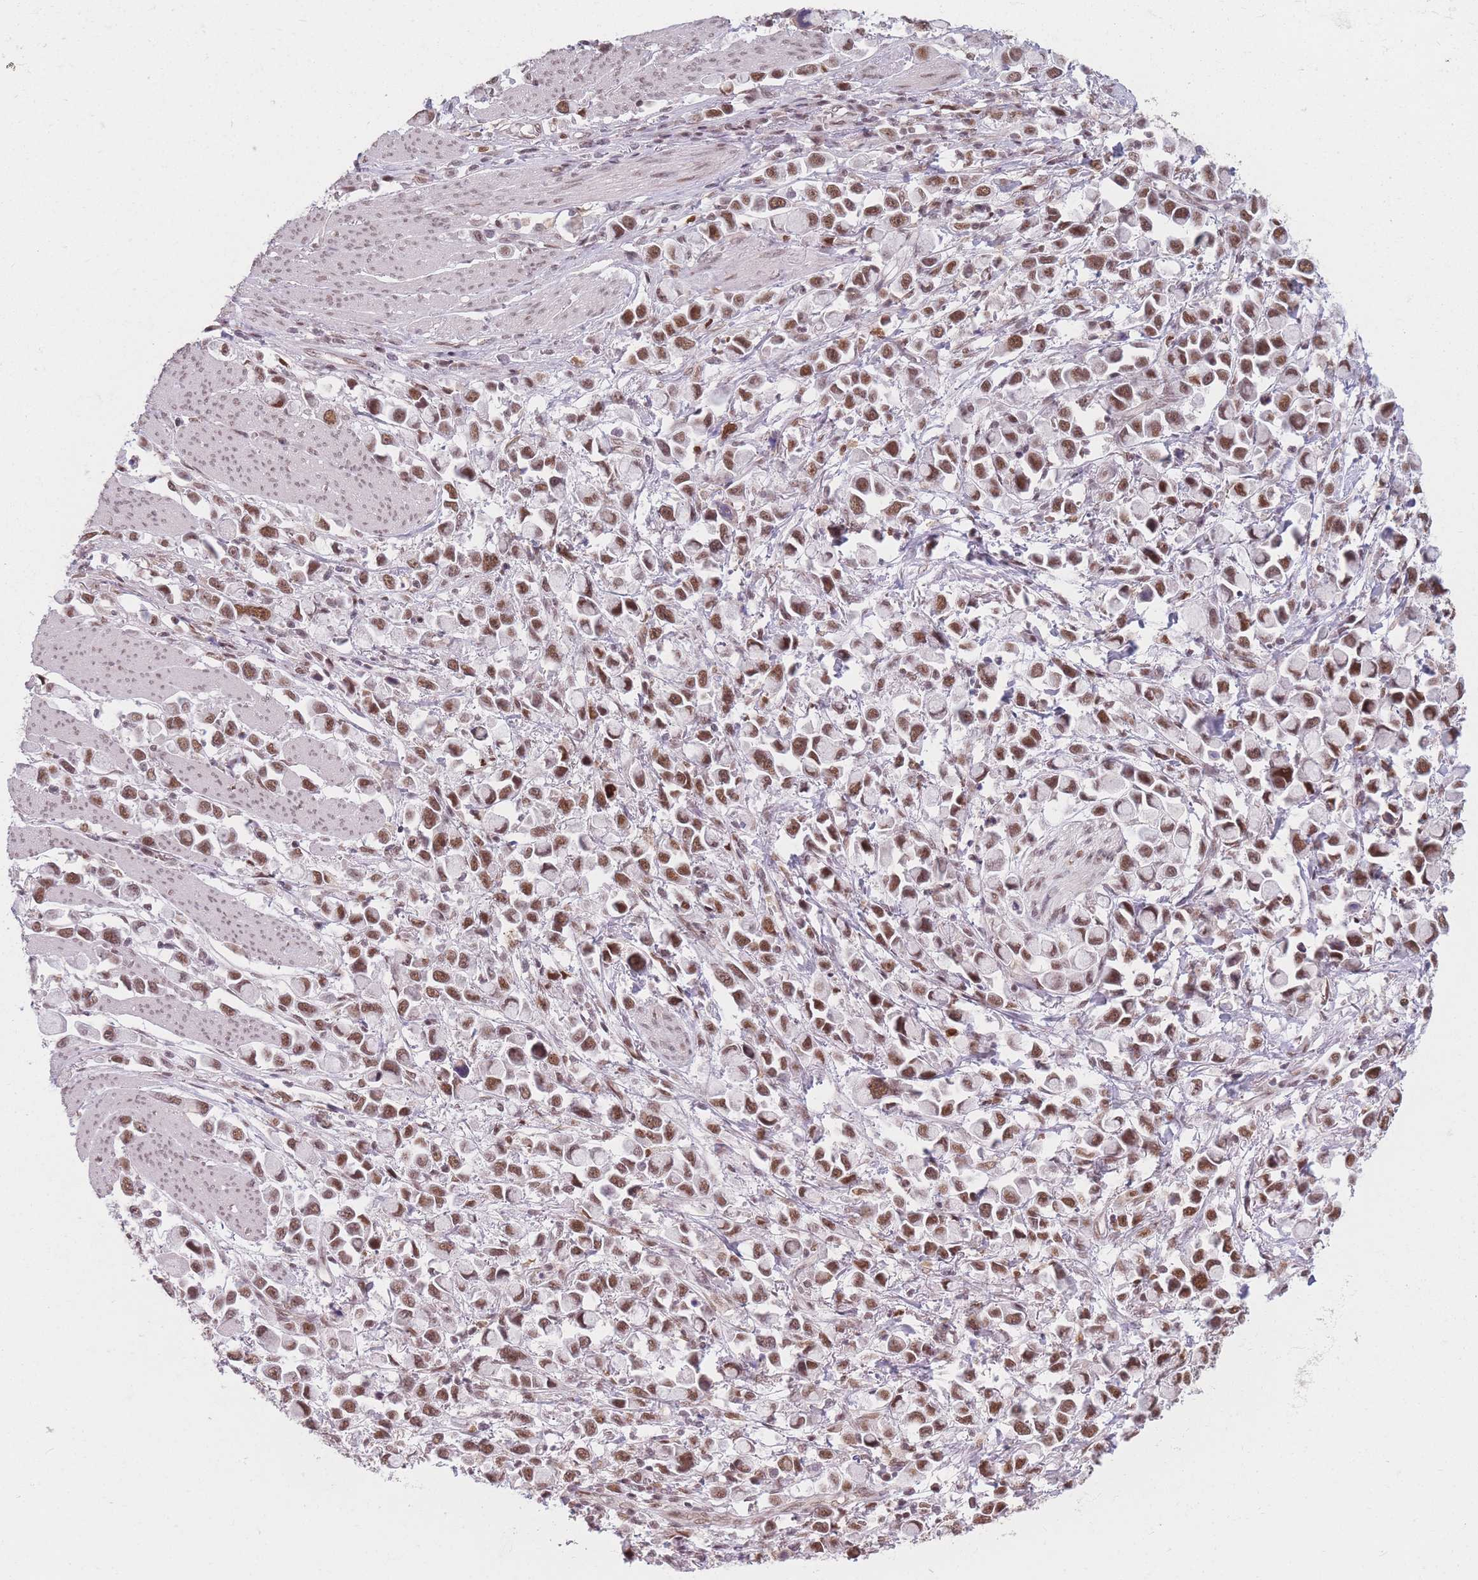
{"staining": {"intensity": "moderate", "quantity": ">75%", "location": "nuclear"}, "tissue": "stomach cancer", "cell_type": "Tumor cells", "image_type": "cancer", "snomed": [{"axis": "morphology", "description": "Adenocarcinoma, NOS"}, {"axis": "topography", "description": "Stomach"}], "caption": "Immunohistochemical staining of human stomach cancer (adenocarcinoma) displays medium levels of moderate nuclear positivity in about >75% of tumor cells.", "gene": "SUPT6H", "patient": {"sex": "female", "age": 81}}